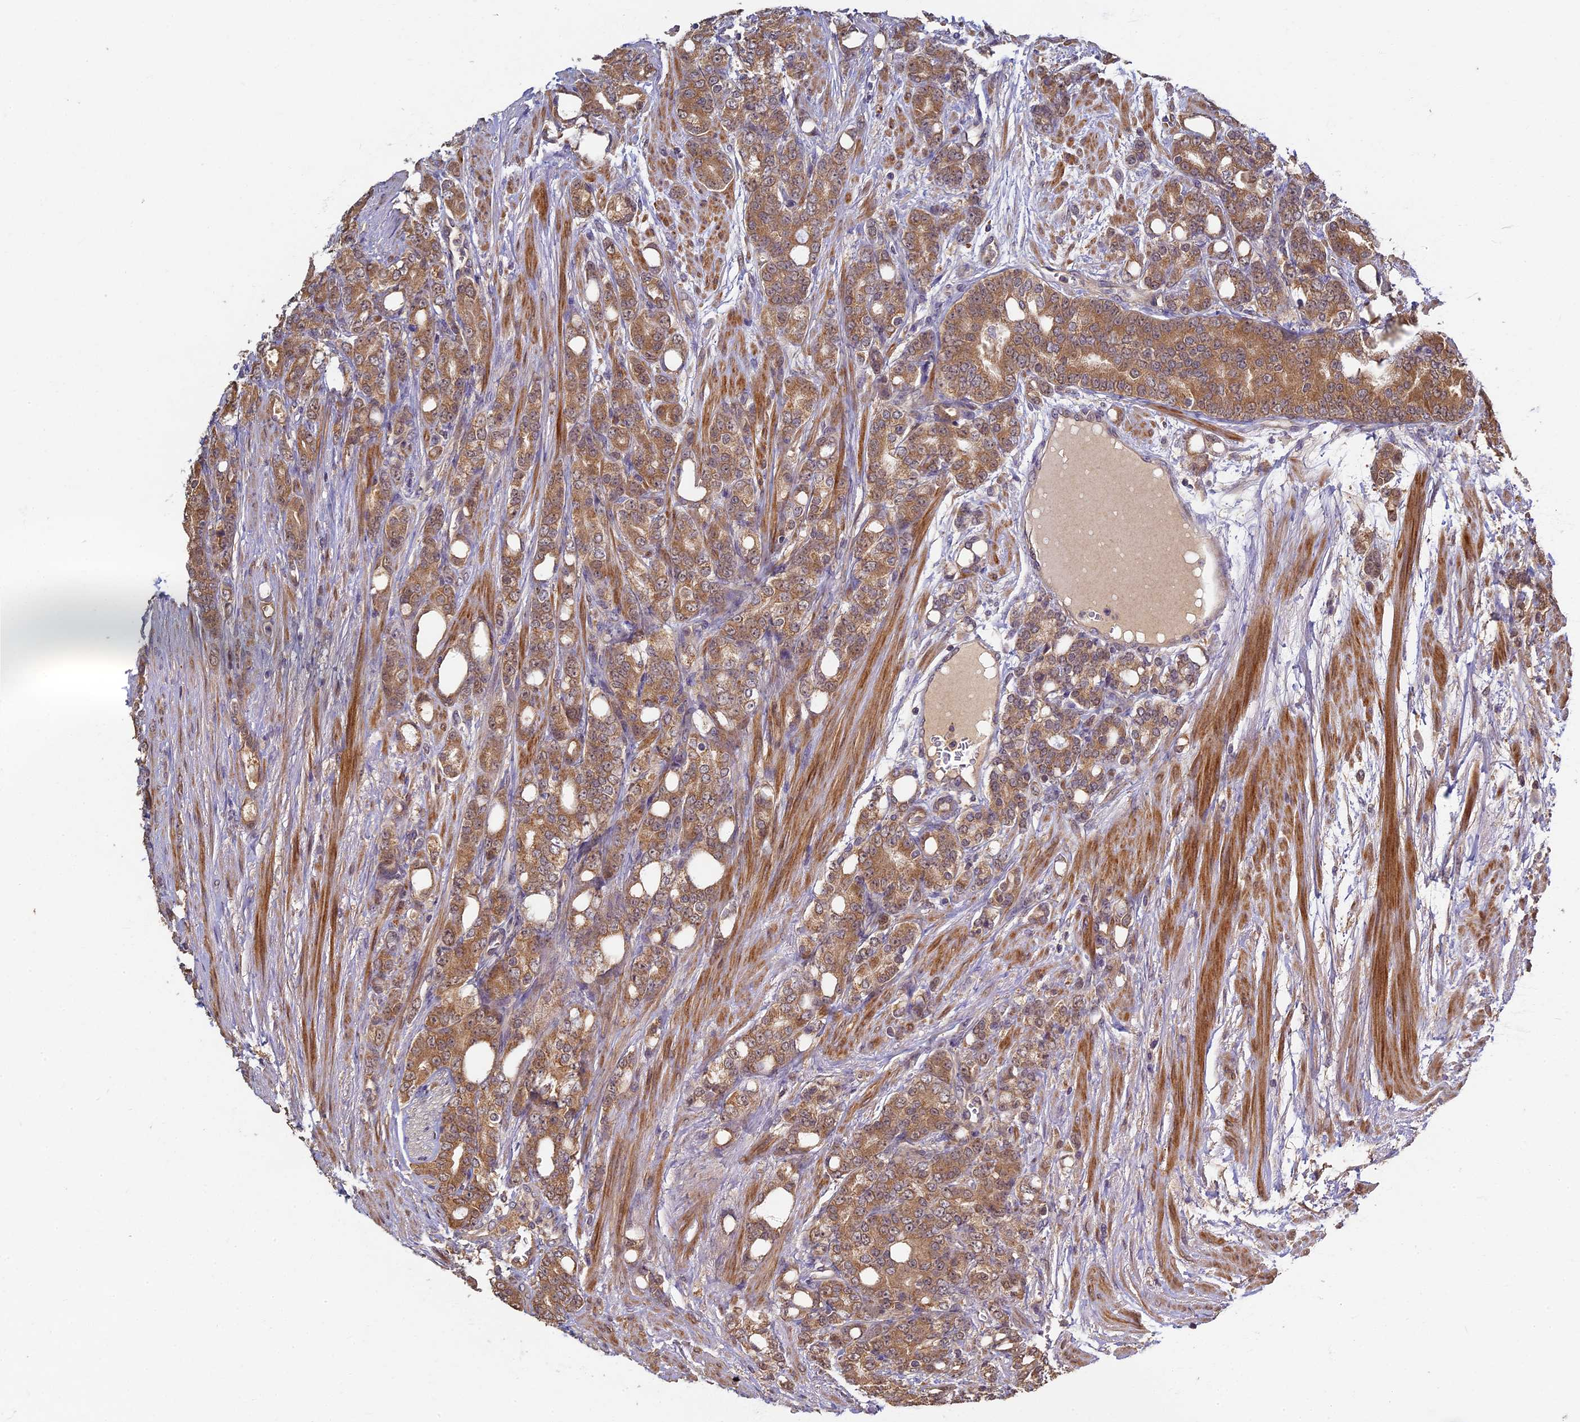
{"staining": {"intensity": "moderate", "quantity": ">75%", "location": "cytoplasmic/membranous"}, "tissue": "prostate cancer", "cell_type": "Tumor cells", "image_type": "cancer", "snomed": [{"axis": "morphology", "description": "Adenocarcinoma, High grade"}, {"axis": "topography", "description": "Prostate"}], "caption": "Human prostate cancer (adenocarcinoma (high-grade)) stained for a protein (brown) reveals moderate cytoplasmic/membranous positive expression in approximately >75% of tumor cells.", "gene": "RSPH3", "patient": {"sex": "male", "age": 62}}